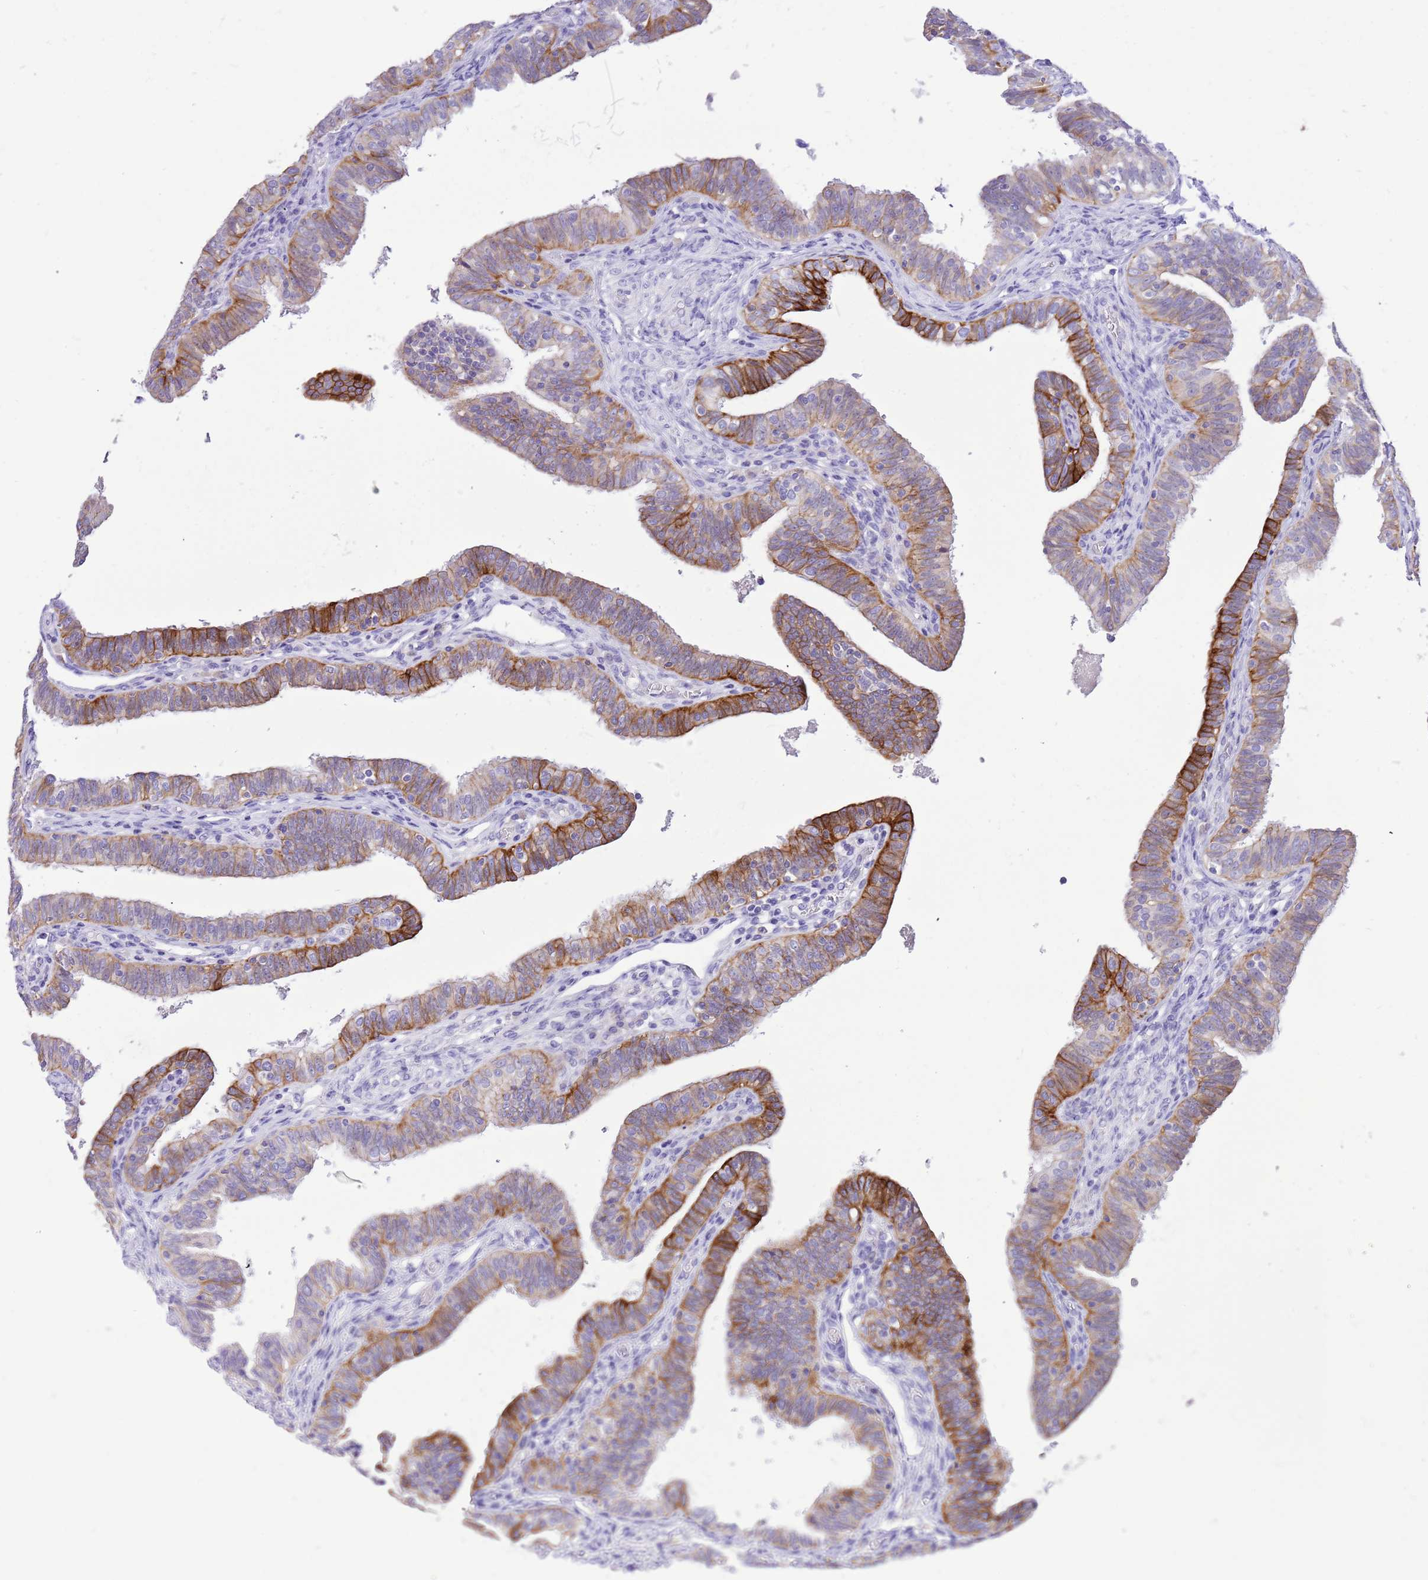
{"staining": {"intensity": "moderate", "quantity": ">75%", "location": "cytoplasmic/membranous"}, "tissue": "fallopian tube", "cell_type": "Glandular cells", "image_type": "normal", "snomed": [{"axis": "morphology", "description": "Normal tissue, NOS"}, {"axis": "topography", "description": "Fallopian tube"}], "caption": "An image showing moderate cytoplasmic/membranous expression in about >75% of glandular cells in benign fallopian tube, as visualized by brown immunohistochemical staining.", "gene": "R3HDM4", "patient": {"sex": "female", "age": 39}}